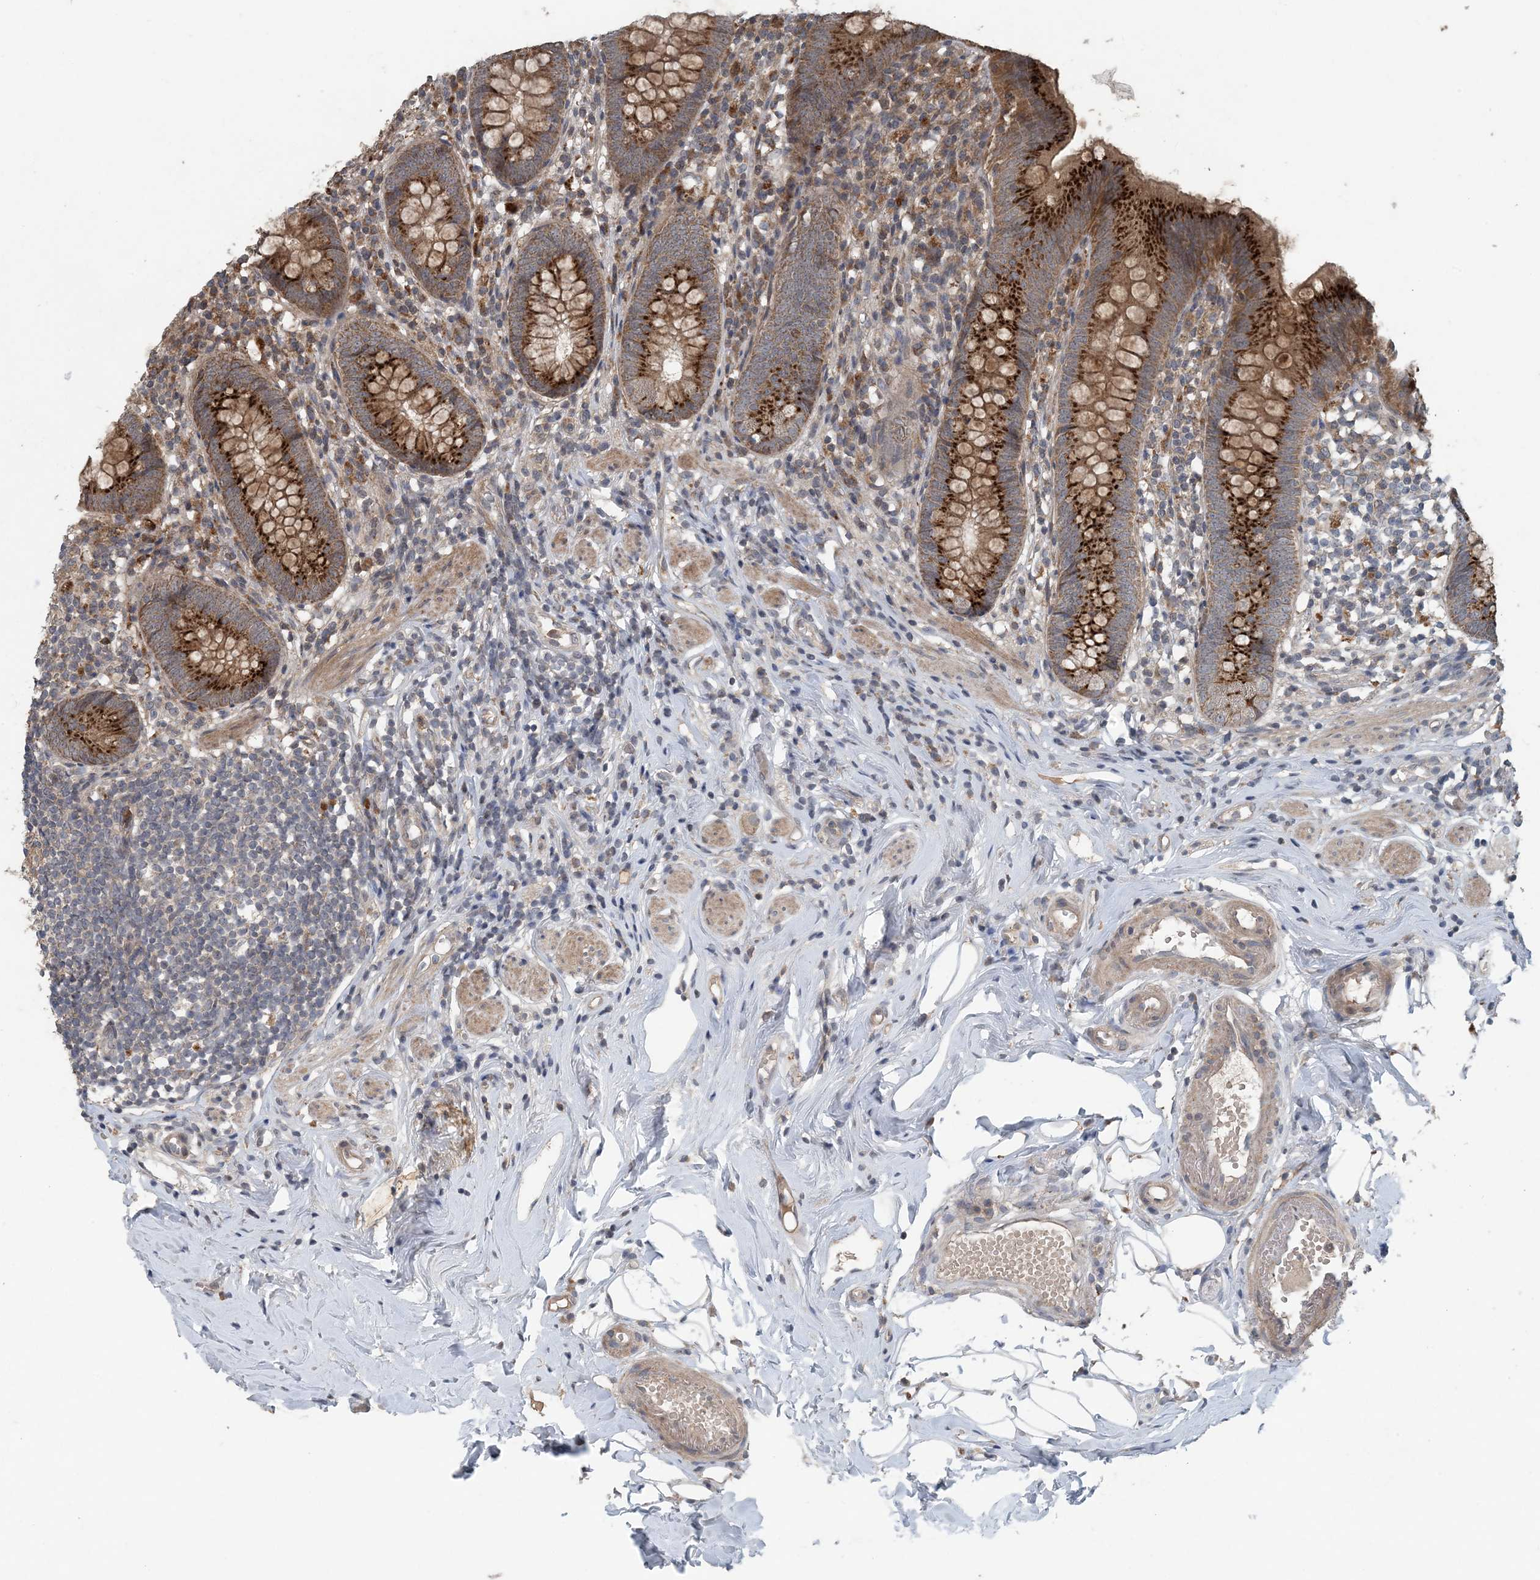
{"staining": {"intensity": "strong", "quantity": ">75%", "location": "cytoplasmic/membranous"}, "tissue": "appendix", "cell_type": "Glandular cells", "image_type": "normal", "snomed": [{"axis": "morphology", "description": "Normal tissue, NOS"}, {"axis": "topography", "description": "Appendix"}], "caption": "Human appendix stained for a protein (brown) demonstrates strong cytoplasmic/membranous positive positivity in approximately >75% of glandular cells.", "gene": "MYO9B", "patient": {"sex": "female", "age": 62}}